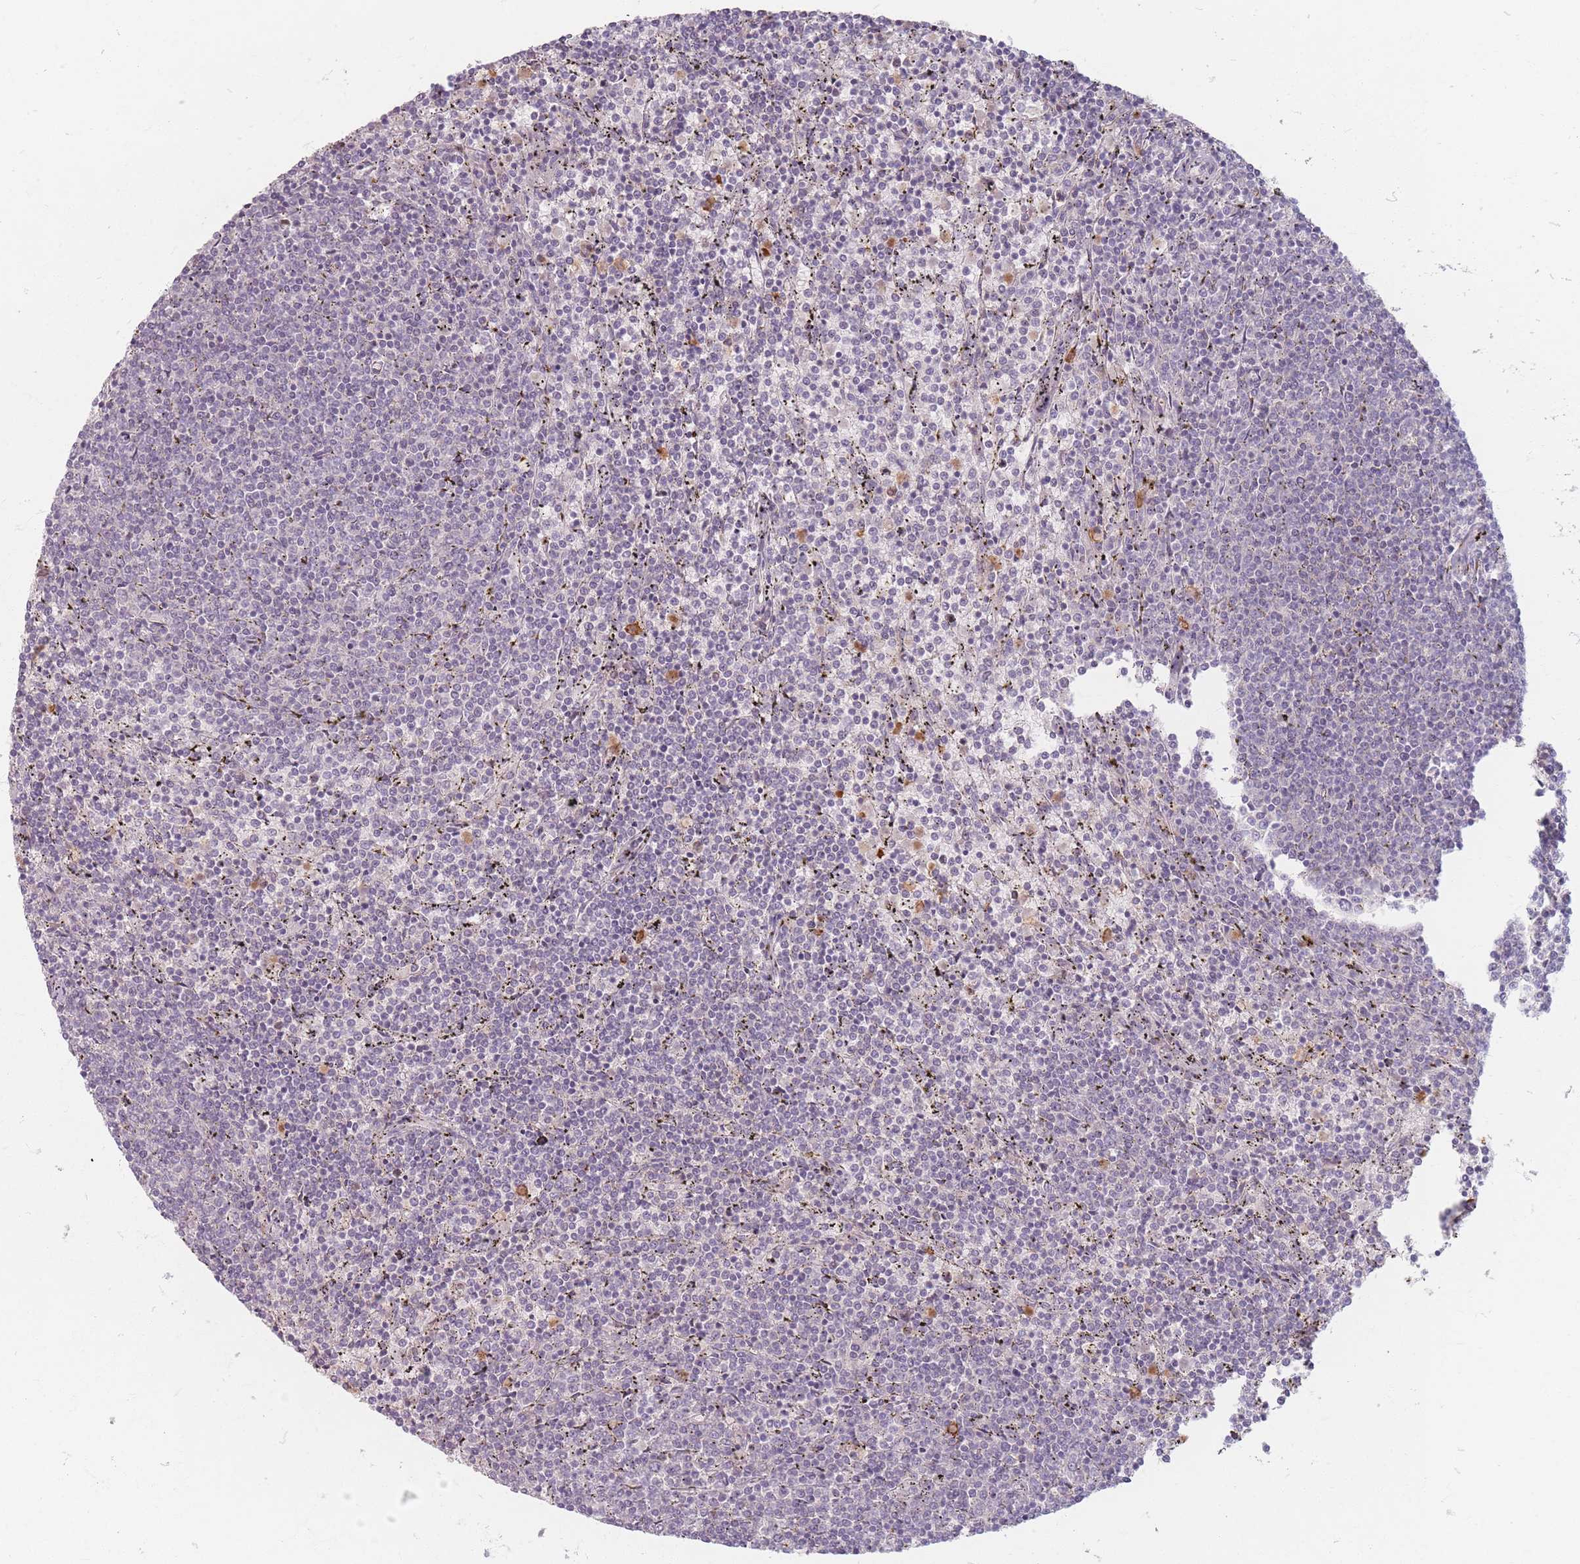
{"staining": {"intensity": "negative", "quantity": "none", "location": "none"}, "tissue": "lymphoma", "cell_type": "Tumor cells", "image_type": "cancer", "snomed": [{"axis": "morphology", "description": "Malignant lymphoma, non-Hodgkin's type, Low grade"}, {"axis": "topography", "description": "Spleen"}], "caption": "DAB (3,3'-diaminobenzidine) immunohistochemical staining of human low-grade malignant lymphoma, non-Hodgkin's type shows no significant positivity in tumor cells.", "gene": "CHCHD7", "patient": {"sex": "female", "age": 50}}